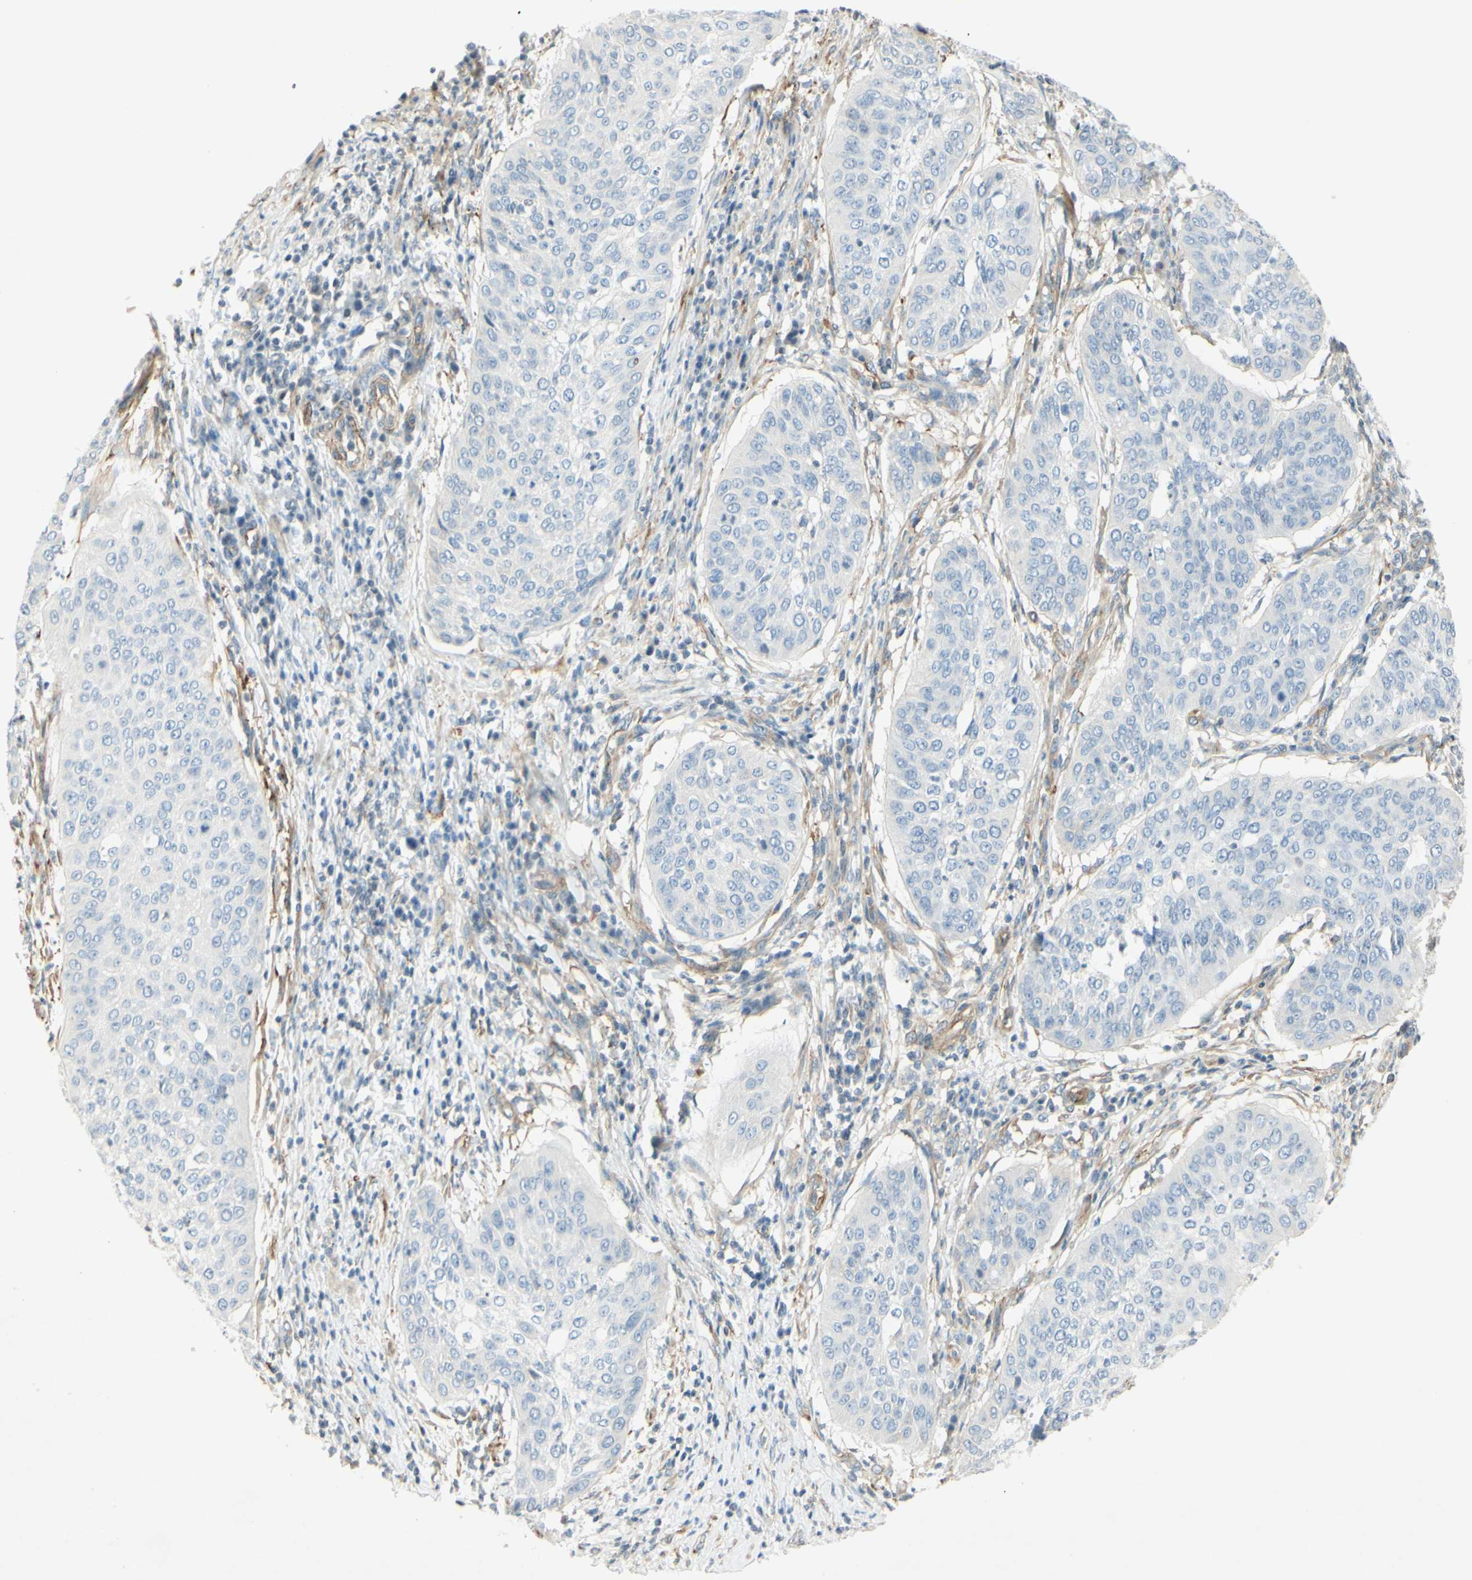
{"staining": {"intensity": "negative", "quantity": "none", "location": "none"}, "tissue": "cervical cancer", "cell_type": "Tumor cells", "image_type": "cancer", "snomed": [{"axis": "morphology", "description": "Normal tissue, NOS"}, {"axis": "morphology", "description": "Squamous cell carcinoma, NOS"}, {"axis": "topography", "description": "Cervix"}], "caption": "Immunohistochemistry (IHC) of human squamous cell carcinoma (cervical) reveals no staining in tumor cells. (Brightfield microscopy of DAB (3,3'-diaminobenzidine) immunohistochemistry (IHC) at high magnification).", "gene": "MAP1B", "patient": {"sex": "female", "age": 39}}